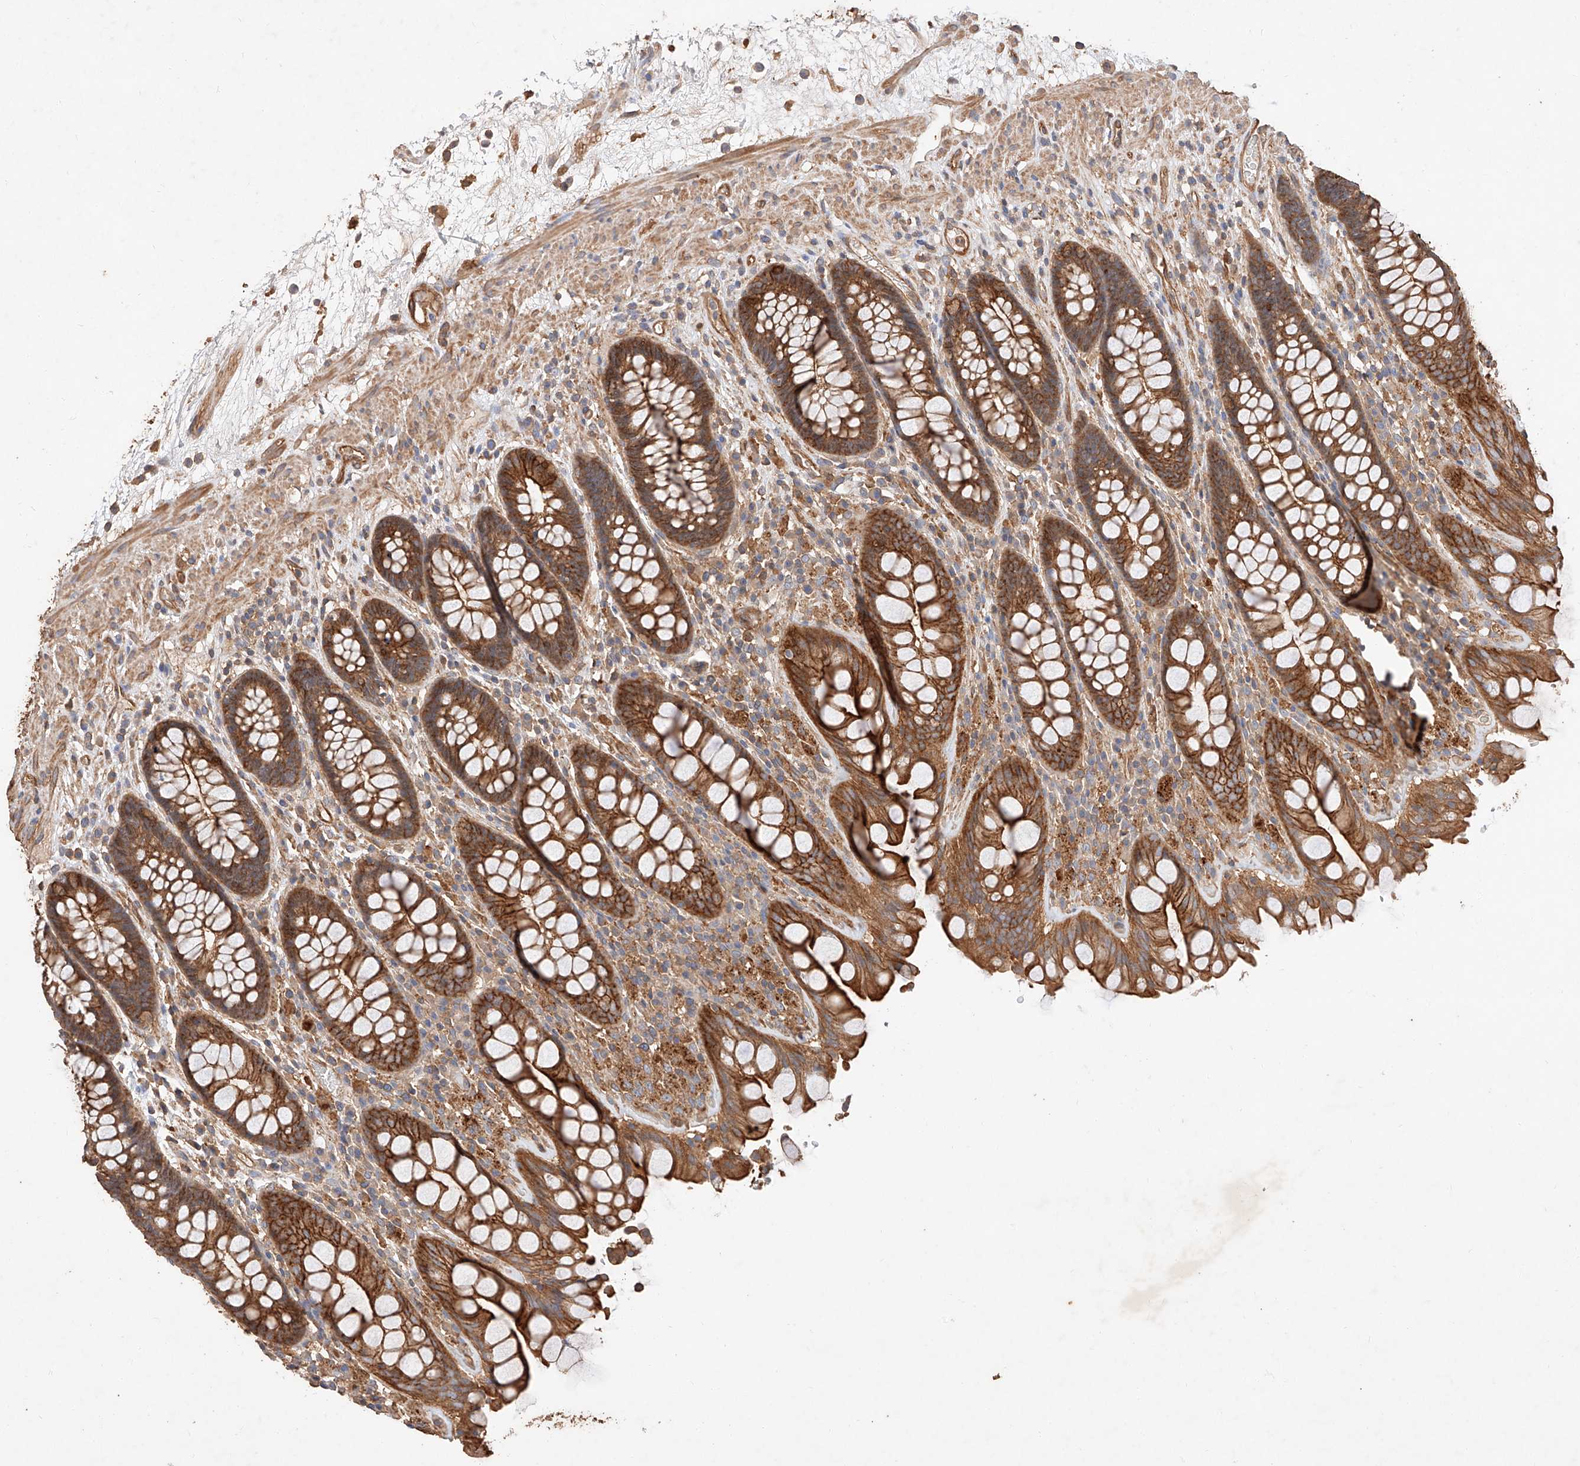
{"staining": {"intensity": "strong", "quantity": ">75%", "location": "cytoplasmic/membranous"}, "tissue": "rectum", "cell_type": "Glandular cells", "image_type": "normal", "snomed": [{"axis": "morphology", "description": "Normal tissue, NOS"}, {"axis": "topography", "description": "Rectum"}], "caption": "Rectum stained with DAB immunohistochemistry demonstrates high levels of strong cytoplasmic/membranous staining in about >75% of glandular cells. (IHC, brightfield microscopy, high magnification).", "gene": "GHDC", "patient": {"sex": "male", "age": 64}}